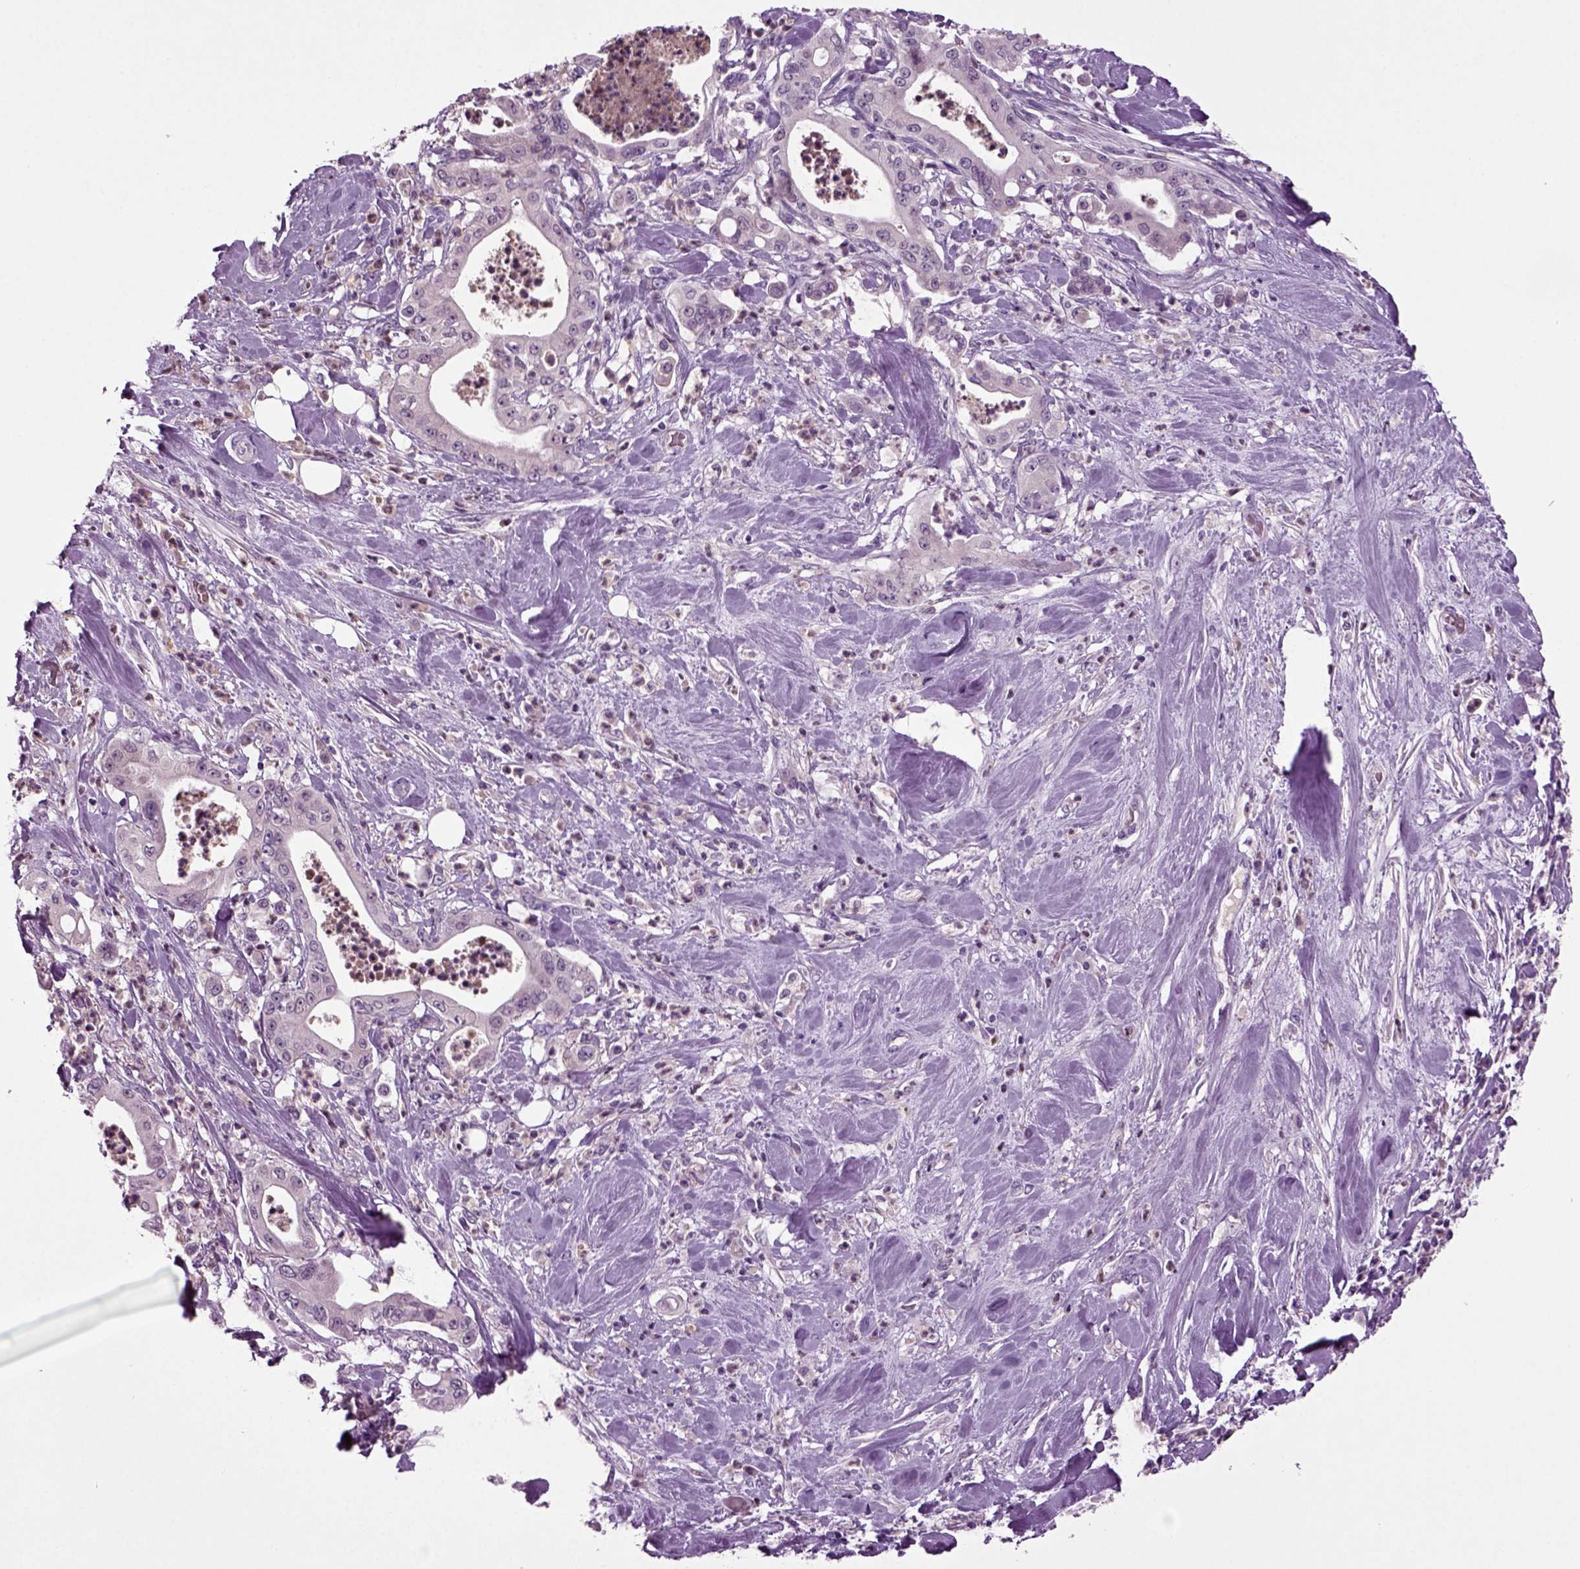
{"staining": {"intensity": "negative", "quantity": "none", "location": "none"}, "tissue": "pancreatic cancer", "cell_type": "Tumor cells", "image_type": "cancer", "snomed": [{"axis": "morphology", "description": "Adenocarcinoma, NOS"}, {"axis": "topography", "description": "Pancreas"}], "caption": "DAB immunohistochemical staining of pancreatic cancer (adenocarcinoma) demonstrates no significant staining in tumor cells. Brightfield microscopy of IHC stained with DAB (brown) and hematoxylin (blue), captured at high magnification.", "gene": "FGF11", "patient": {"sex": "male", "age": 71}}